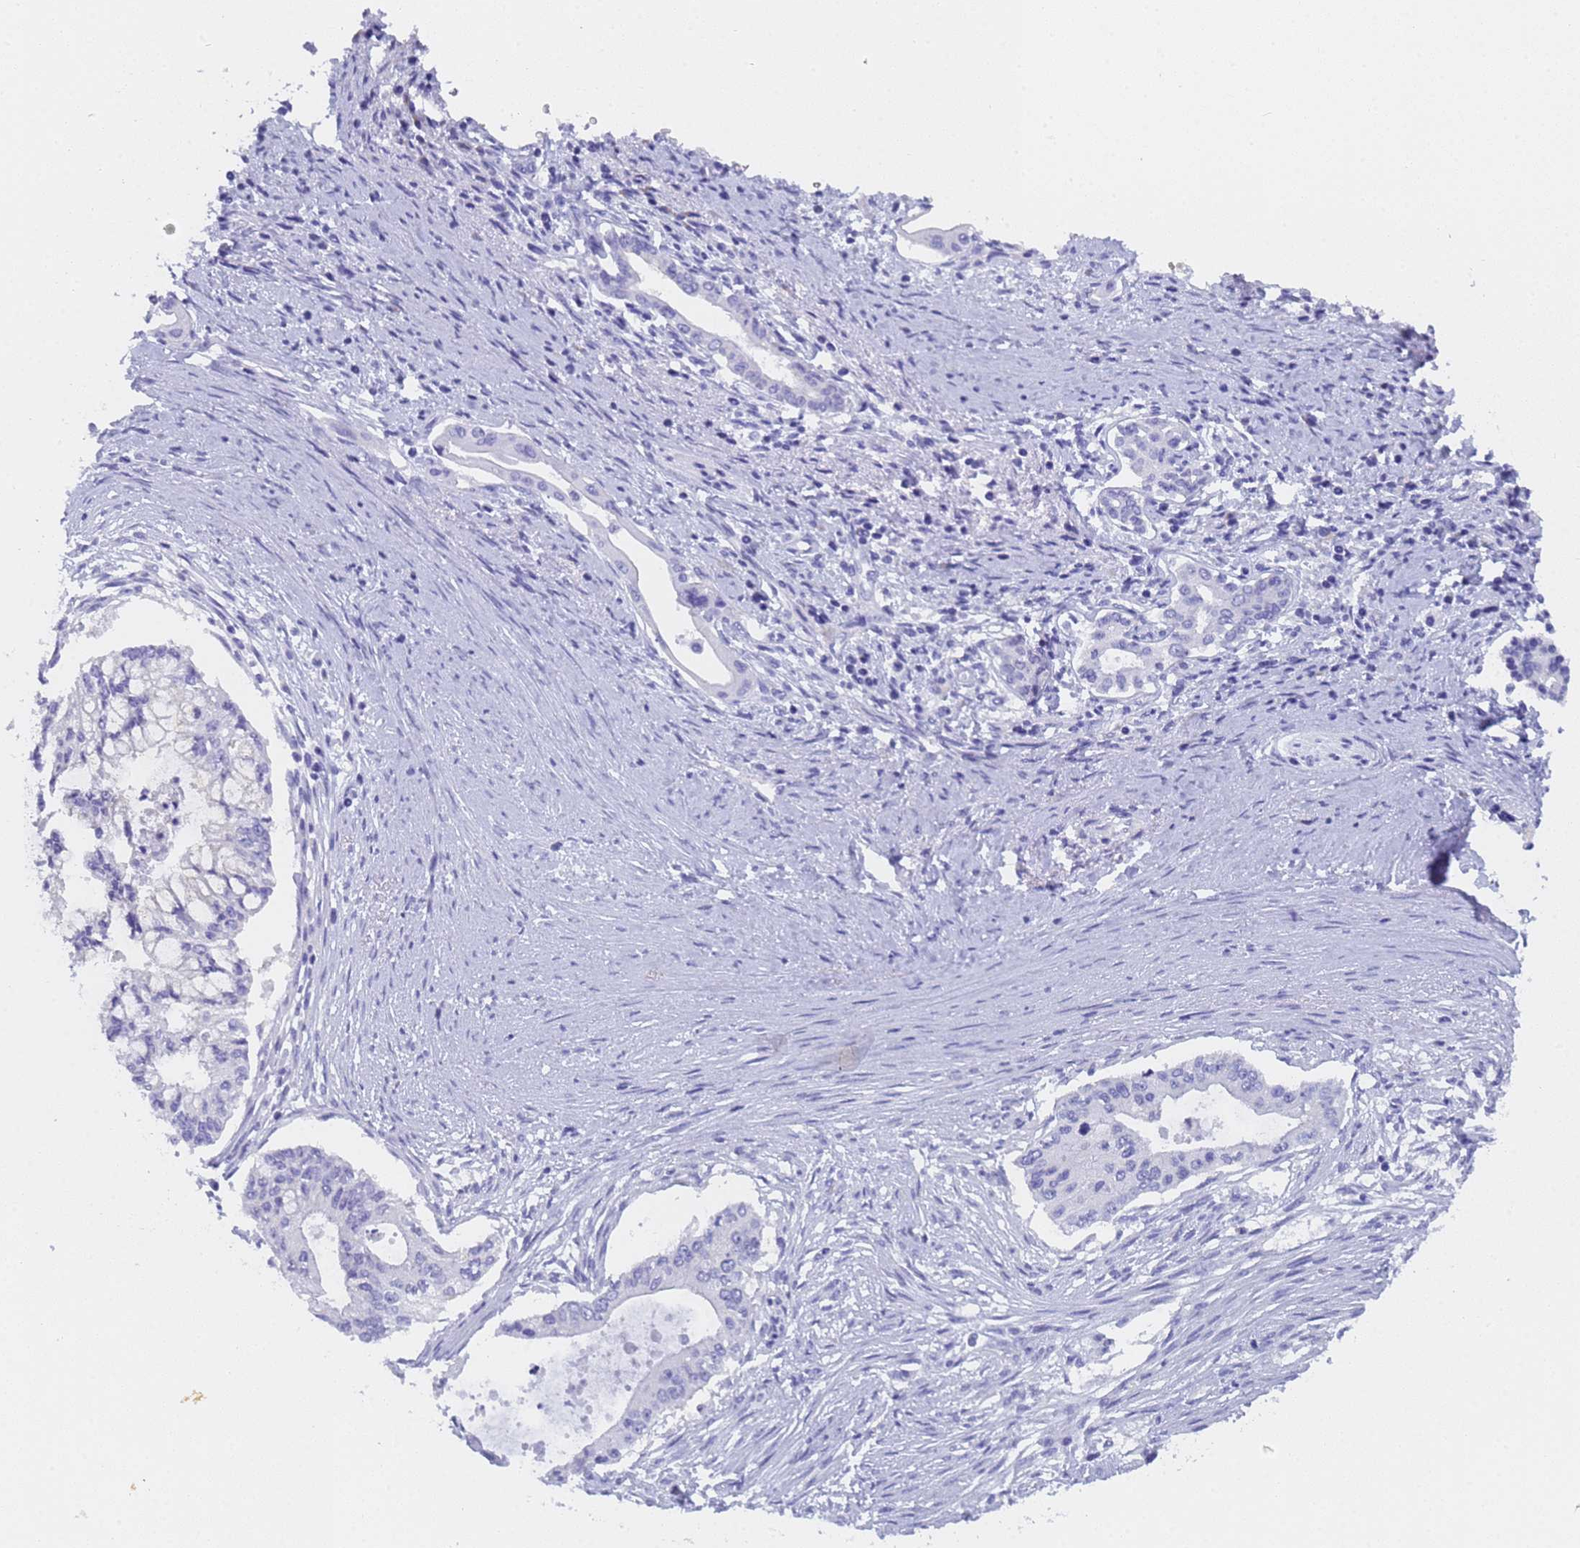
{"staining": {"intensity": "negative", "quantity": "none", "location": "none"}, "tissue": "pancreatic cancer", "cell_type": "Tumor cells", "image_type": "cancer", "snomed": [{"axis": "morphology", "description": "Adenocarcinoma, NOS"}, {"axis": "topography", "description": "Pancreas"}], "caption": "Tumor cells show no significant expression in pancreatic cancer.", "gene": "STATH", "patient": {"sex": "male", "age": 46}}